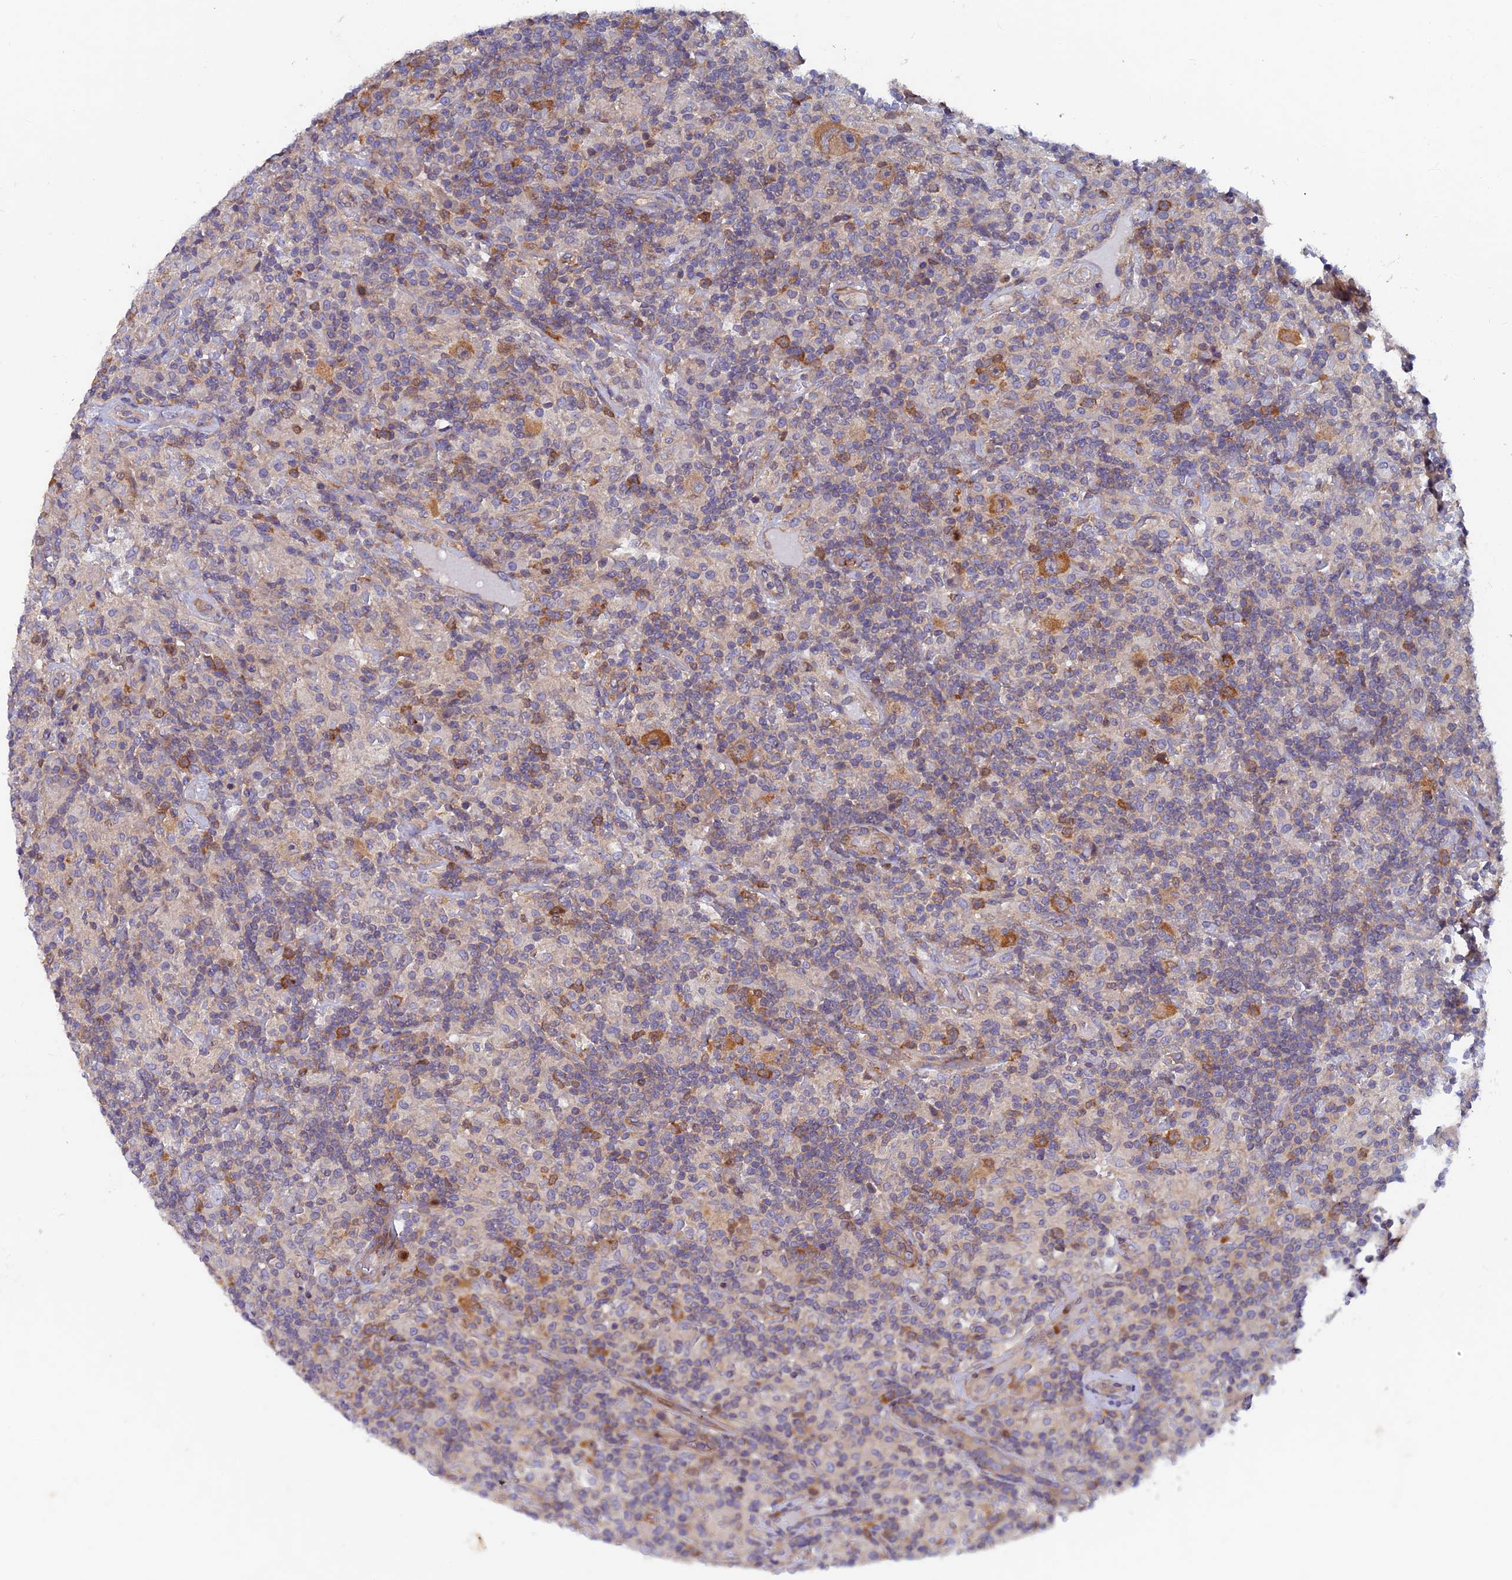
{"staining": {"intensity": "moderate", "quantity": ">75%", "location": "cytoplasmic/membranous"}, "tissue": "lymphoma", "cell_type": "Tumor cells", "image_type": "cancer", "snomed": [{"axis": "morphology", "description": "Hodgkin's disease, NOS"}, {"axis": "topography", "description": "Lymph node"}], "caption": "A histopathology image of Hodgkin's disease stained for a protein shows moderate cytoplasmic/membranous brown staining in tumor cells.", "gene": "NCAPG", "patient": {"sex": "male", "age": 70}}